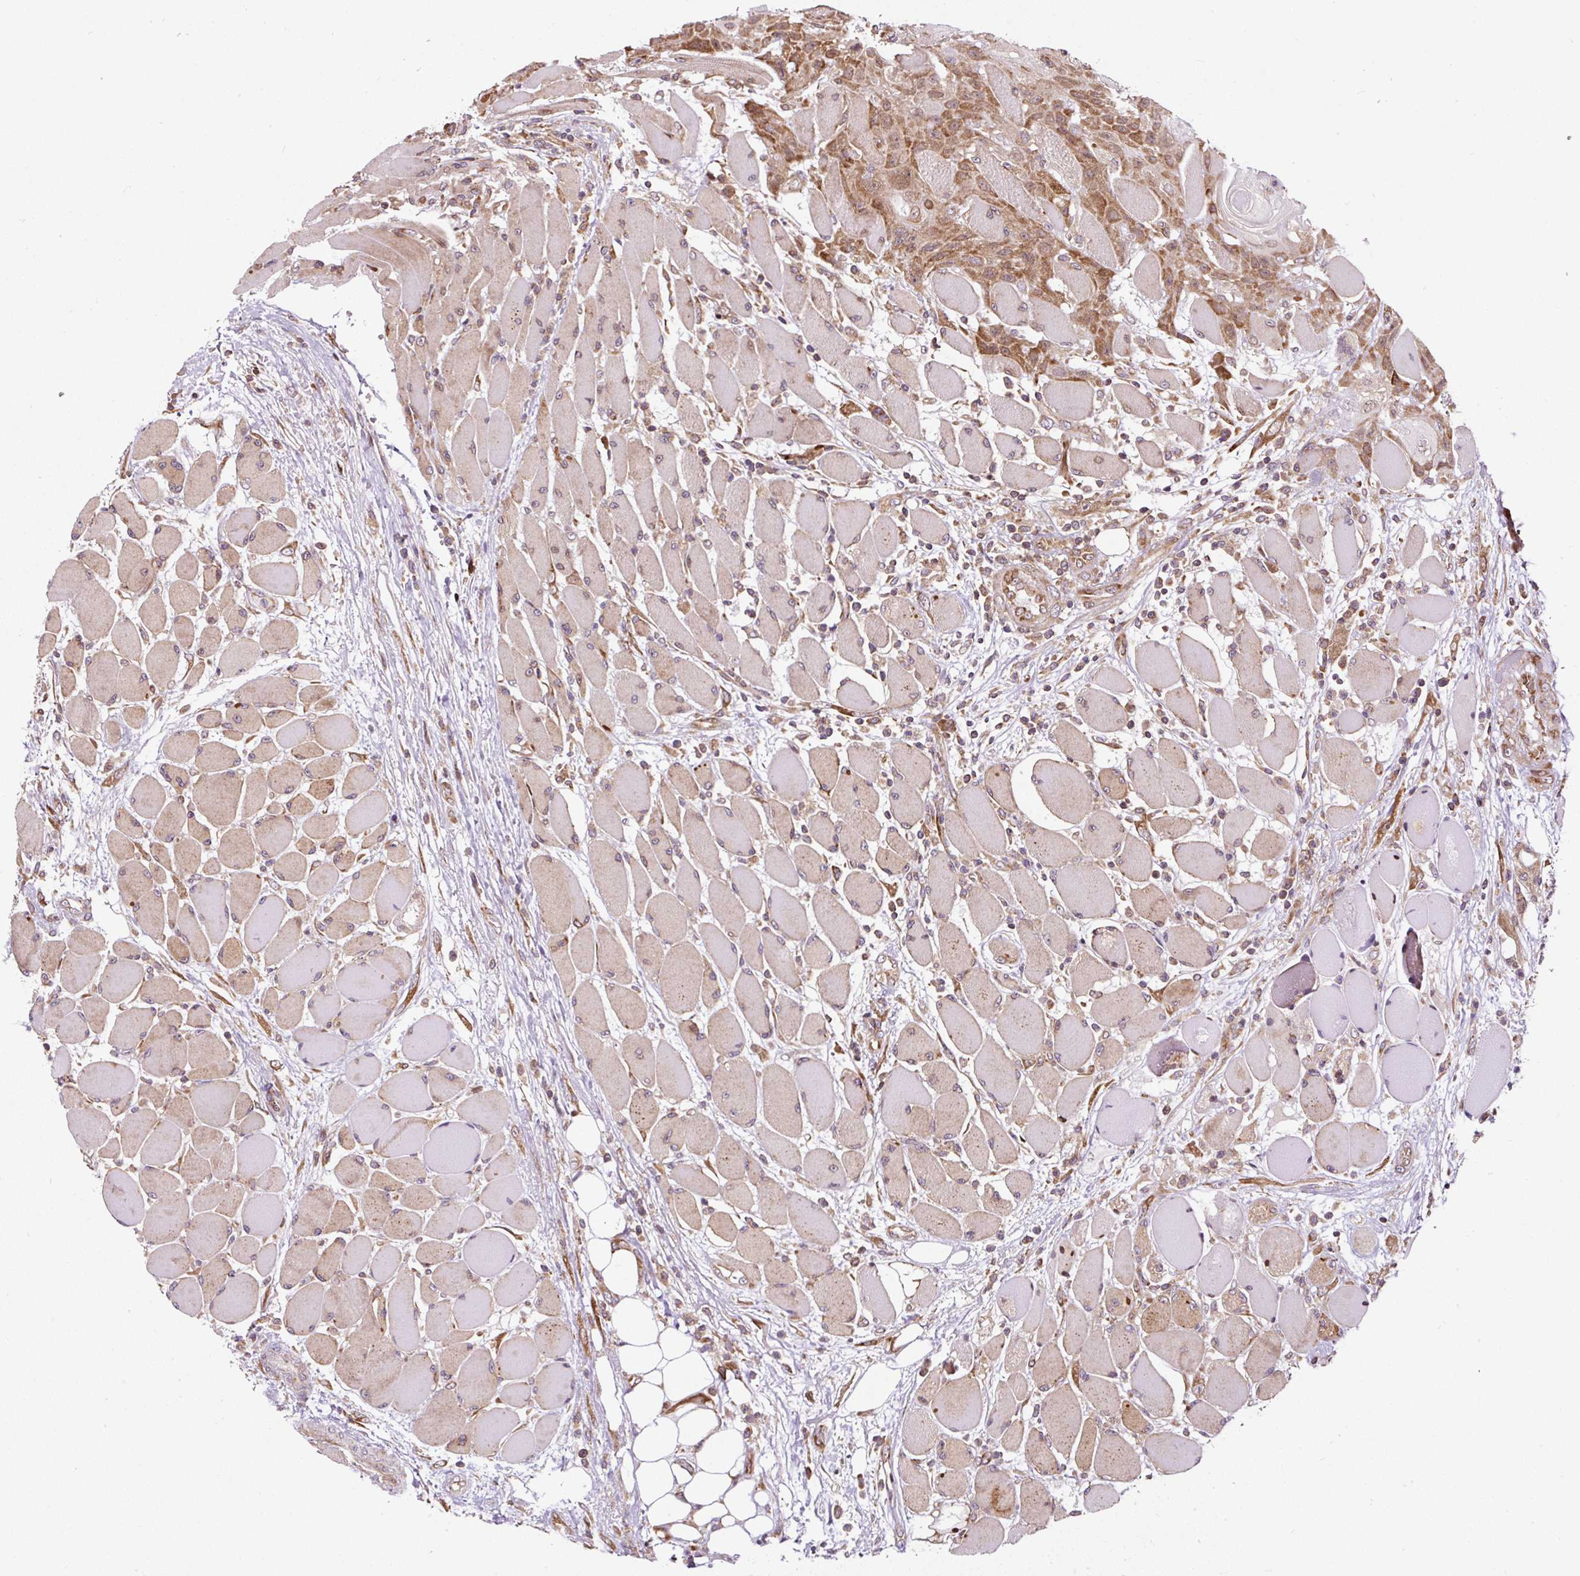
{"staining": {"intensity": "moderate", "quantity": ">75%", "location": "cytoplasmic/membranous"}, "tissue": "head and neck cancer", "cell_type": "Tumor cells", "image_type": "cancer", "snomed": [{"axis": "morphology", "description": "Squamous cell carcinoma, NOS"}, {"axis": "topography", "description": "Head-Neck"}], "caption": "Tumor cells reveal moderate cytoplasmic/membranous positivity in approximately >75% of cells in head and neck squamous cell carcinoma.", "gene": "KDM4E", "patient": {"sex": "female", "age": 43}}